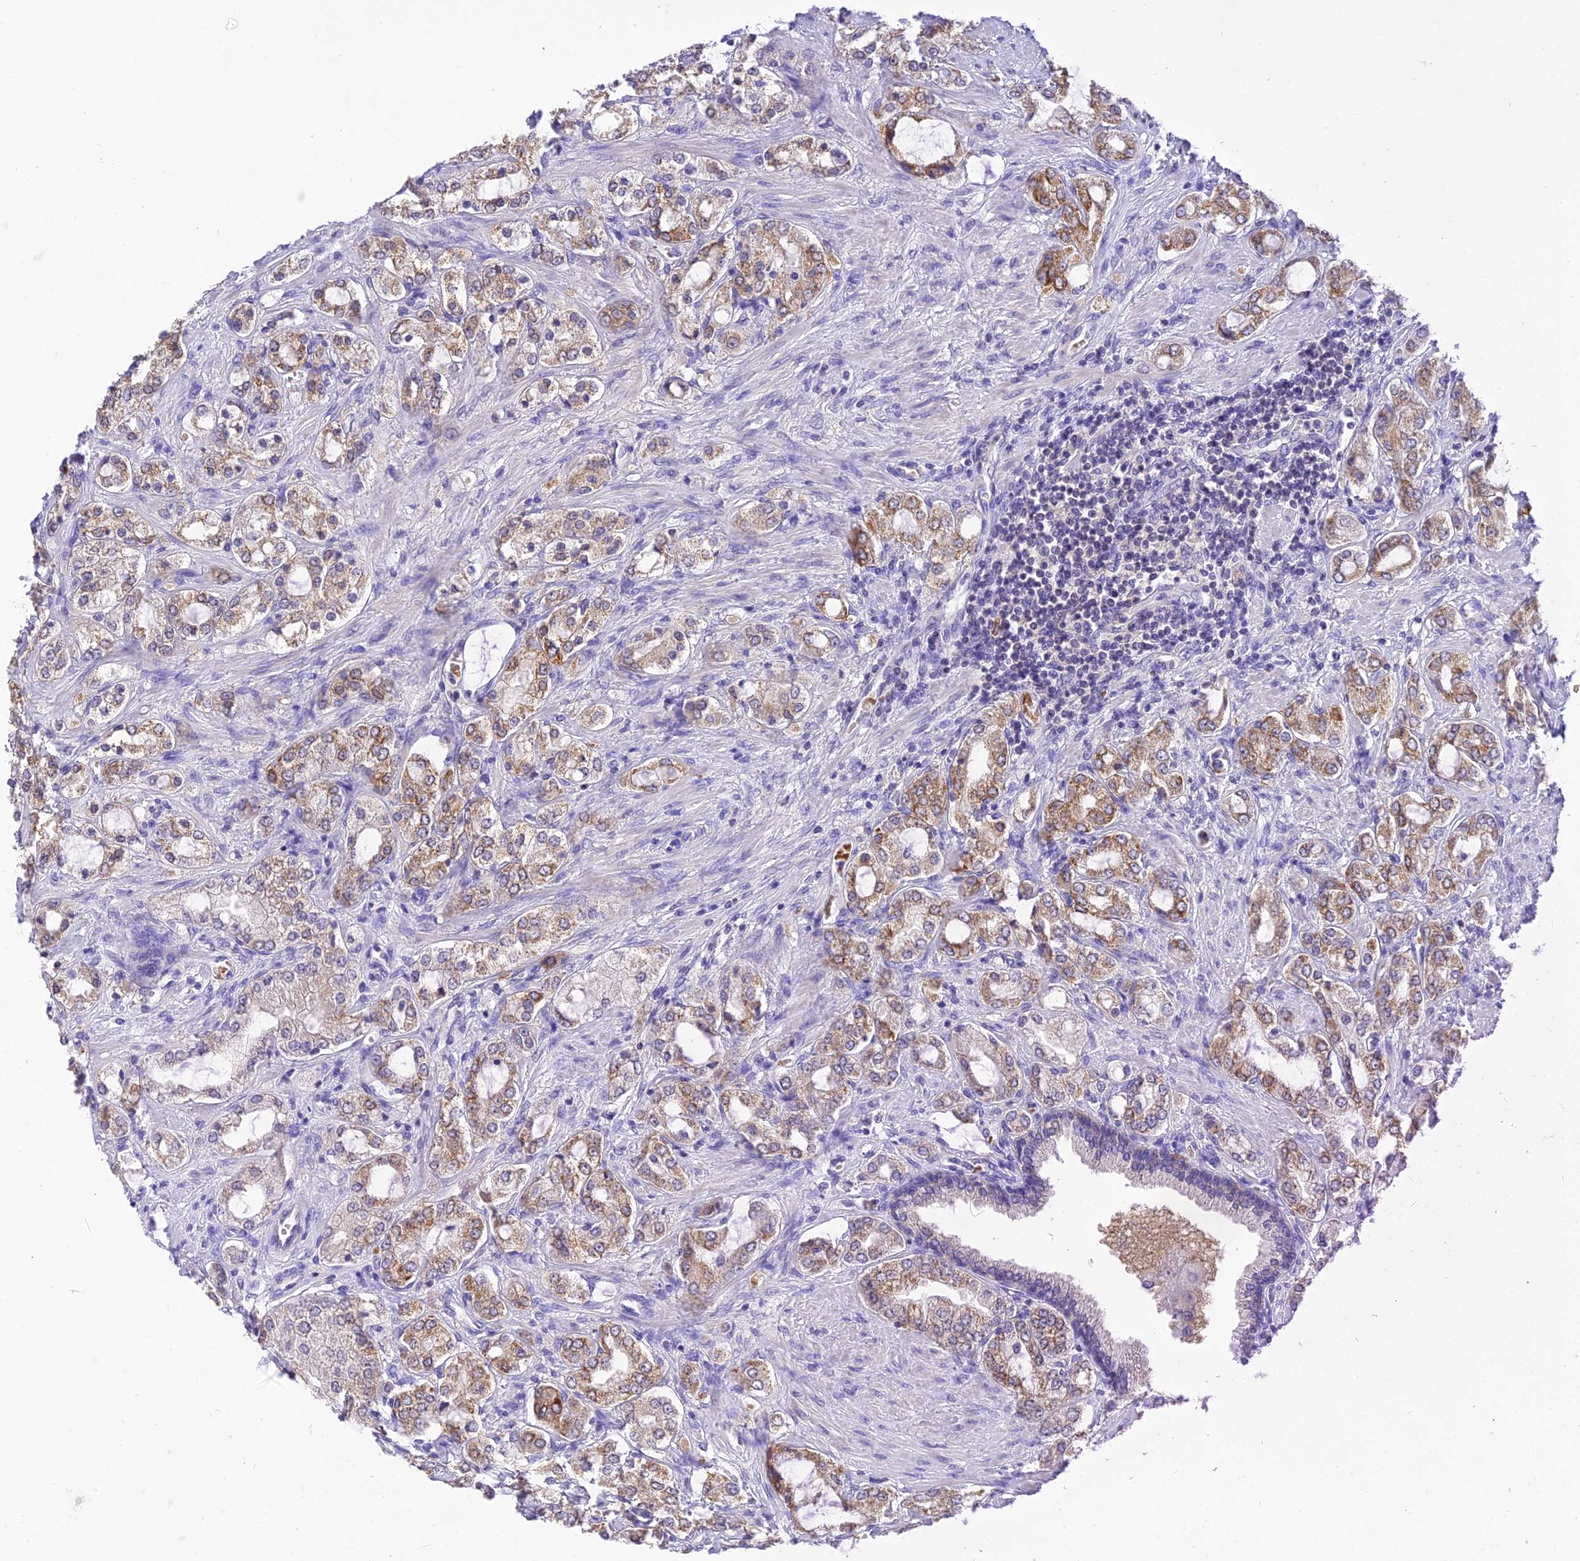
{"staining": {"intensity": "moderate", "quantity": "25%-75%", "location": "cytoplasmic/membranous"}, "tissue": "prostate cancer", "cell_type": "Tumor cells", "image_type": "cancer", "snomed": [{"axis": "morphology", "description": "Adenocarcinoma, High grade"}, {"axis": "topography", "description": "Prostate"}], "caption": "Immunohistochemistry (DAB (3,3'-diaminobenzidine)) staining of human prostate cancer (high-grade adenocarcinoma) reveals moderate cytoplasmic/membranous protein positivity in approximately 25%-75% of tumor cells.", "gene": "HDHD2", "patient": {"sex": "male", "age": 64}}